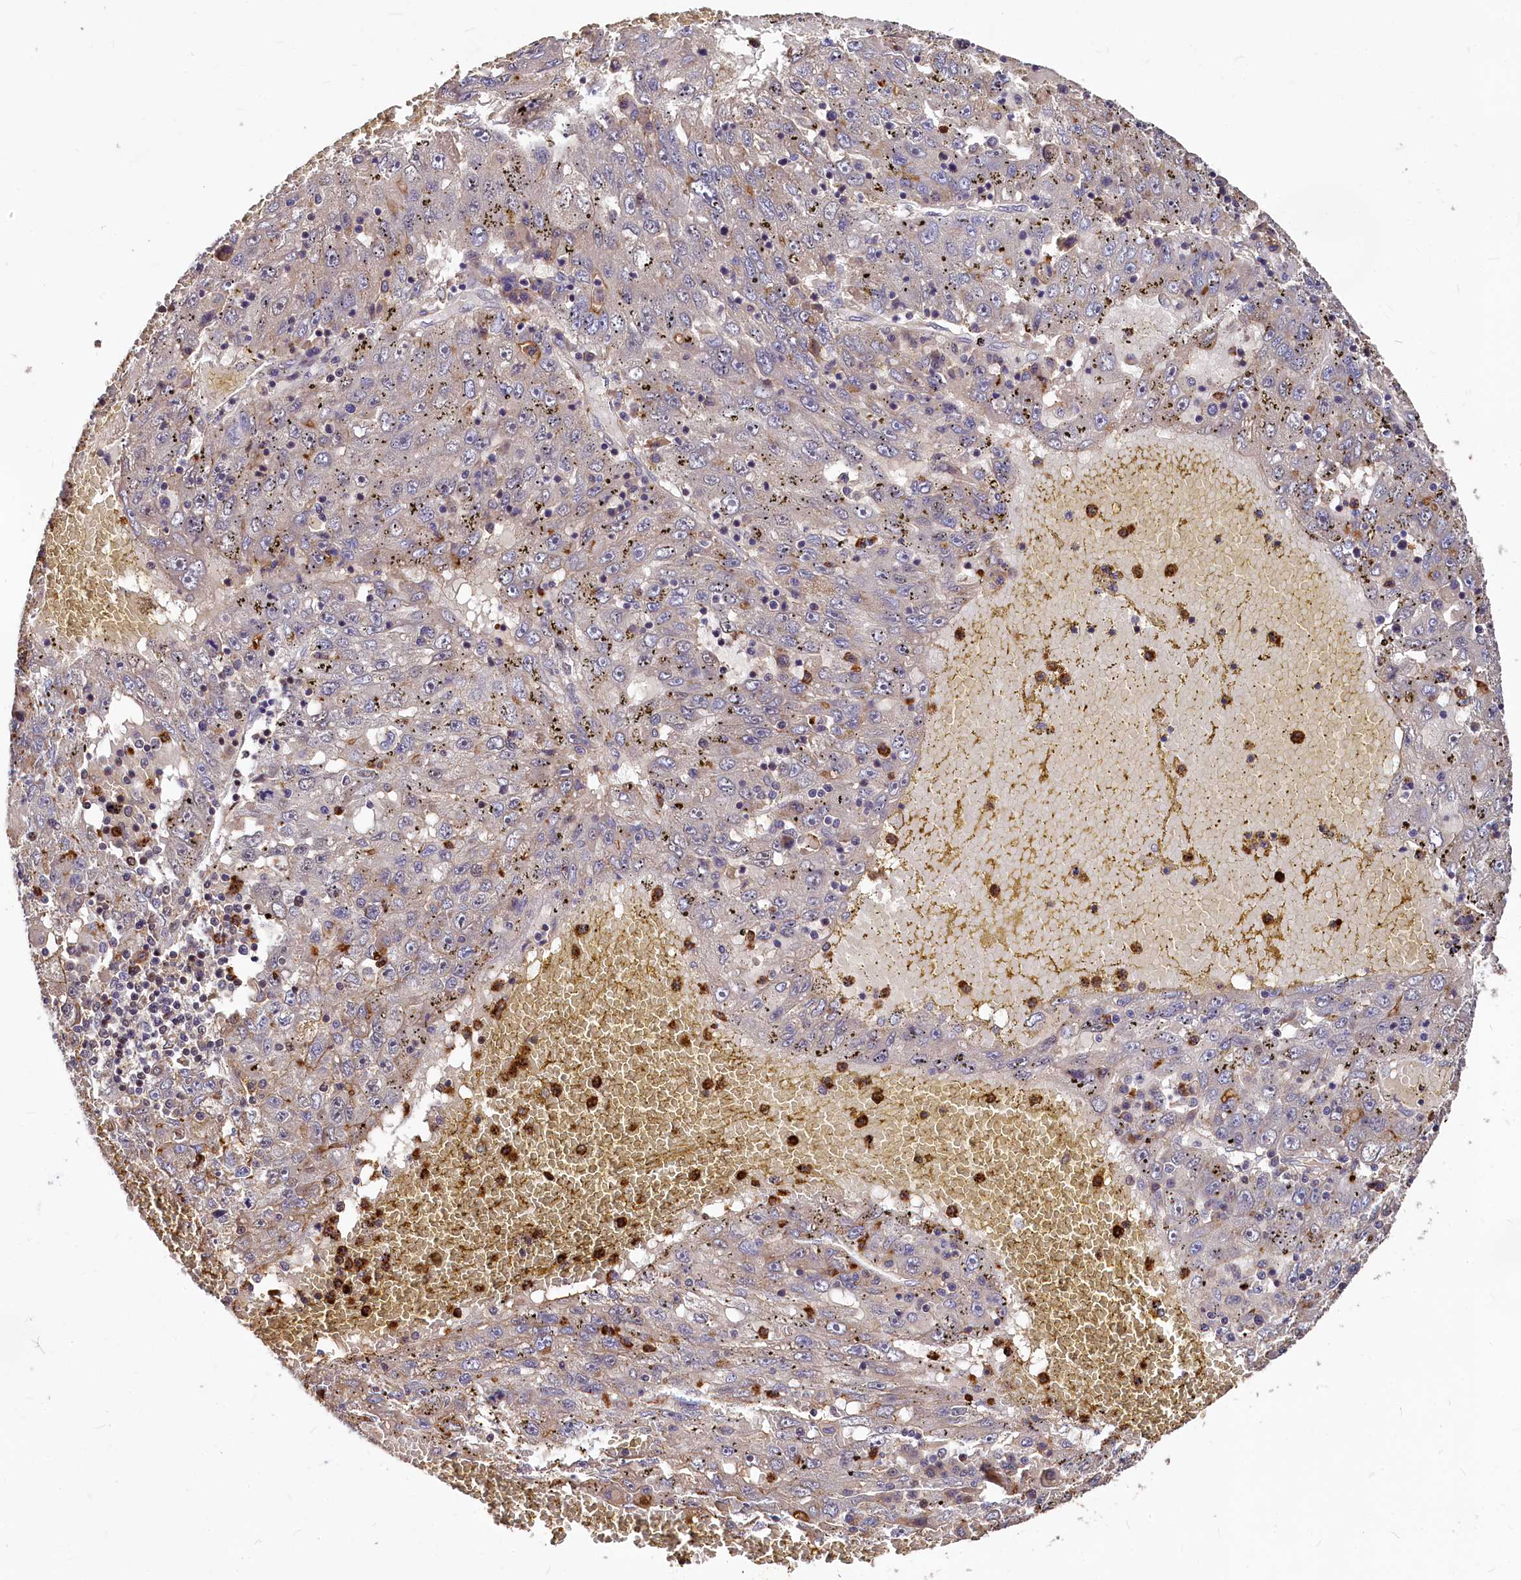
{"staining": {"intensity": "weak", "quantity": "<25%", "location": "cytoplasmic/membranous"}, "tissue": "liver cancer", "cell_type": "Tumor cells", "image_type": "cancer", "snomed": [{"axis": "morphology", "description": "Carcinoma, Hepatocellular, NOS"}, {"axis": "topography", "description": "Liver"}], "caption": "Liver cancer was stained to show a protein in brown. There is no significant expression in tumor cells. The staining was performed using DAB (3,3'-diaminobenzidine) to visualize the protein expression in brown, while the nuclei were stained in blue with hematoxylin (Magnification: 20x).", "gene": "ATG101", "patient": {"sex": "male", "age": 49}}